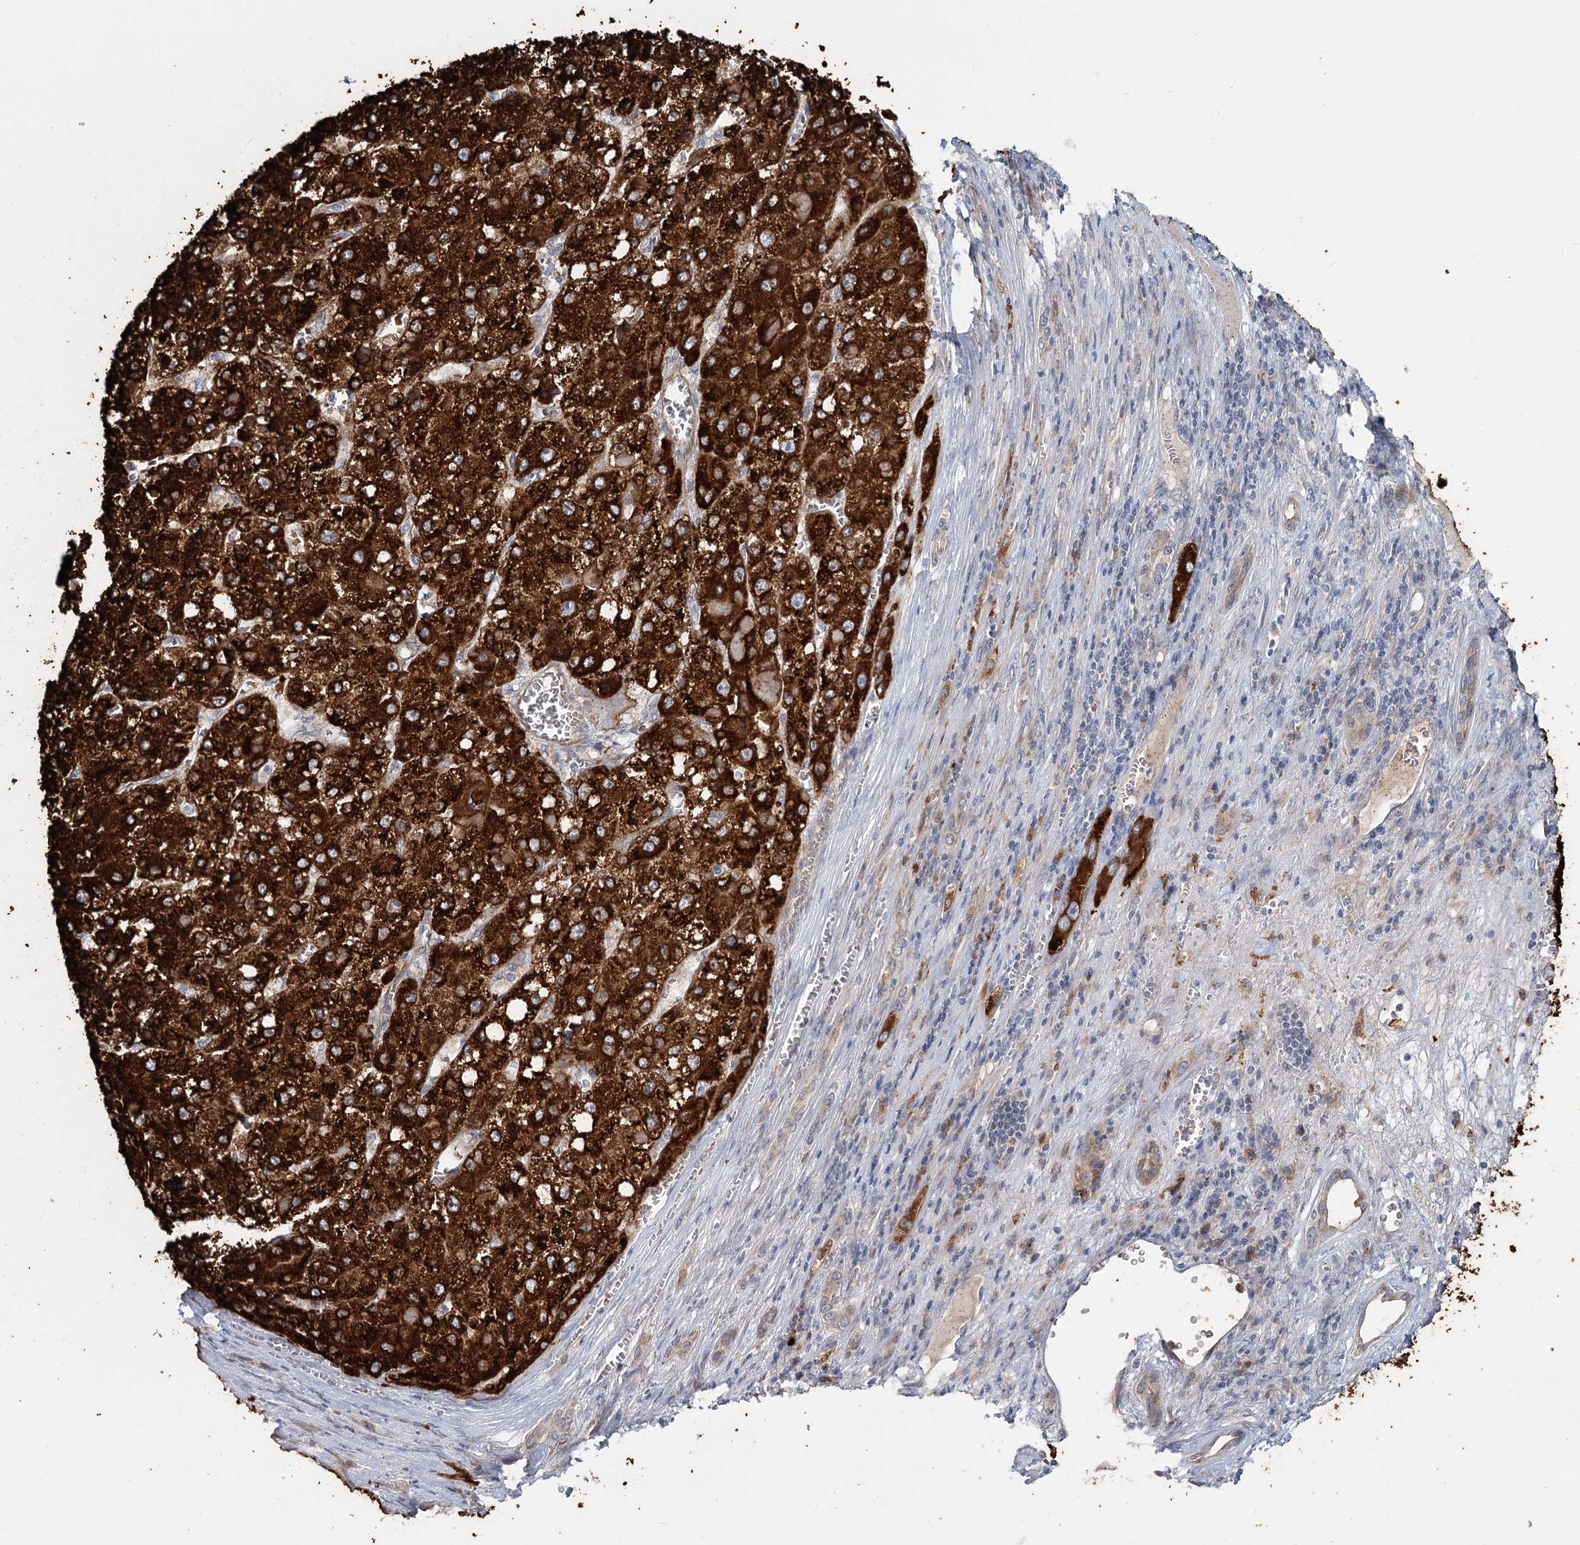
{"staining": {"intensity": "strong", "quantity": ">75%", "location": "cytoplasmic/membranous"}, "tissue": "liver cancer", "cell_type": "Tumor cells", "image_type": "cancer", "snomed": [{"axis": "morphology", "description": "Carcinoma, Hepatocellular, NOS"}, {"axis": "topography", "description": "Liver"}], "caption": "IHC of hepatocellular carcinoma (liver) shows high levels of strong cytoplasmic/membranous positivity in about >75% of tumor cells.", "gene": "CIB4", "patient": {"sex": "female", "age": 73}}